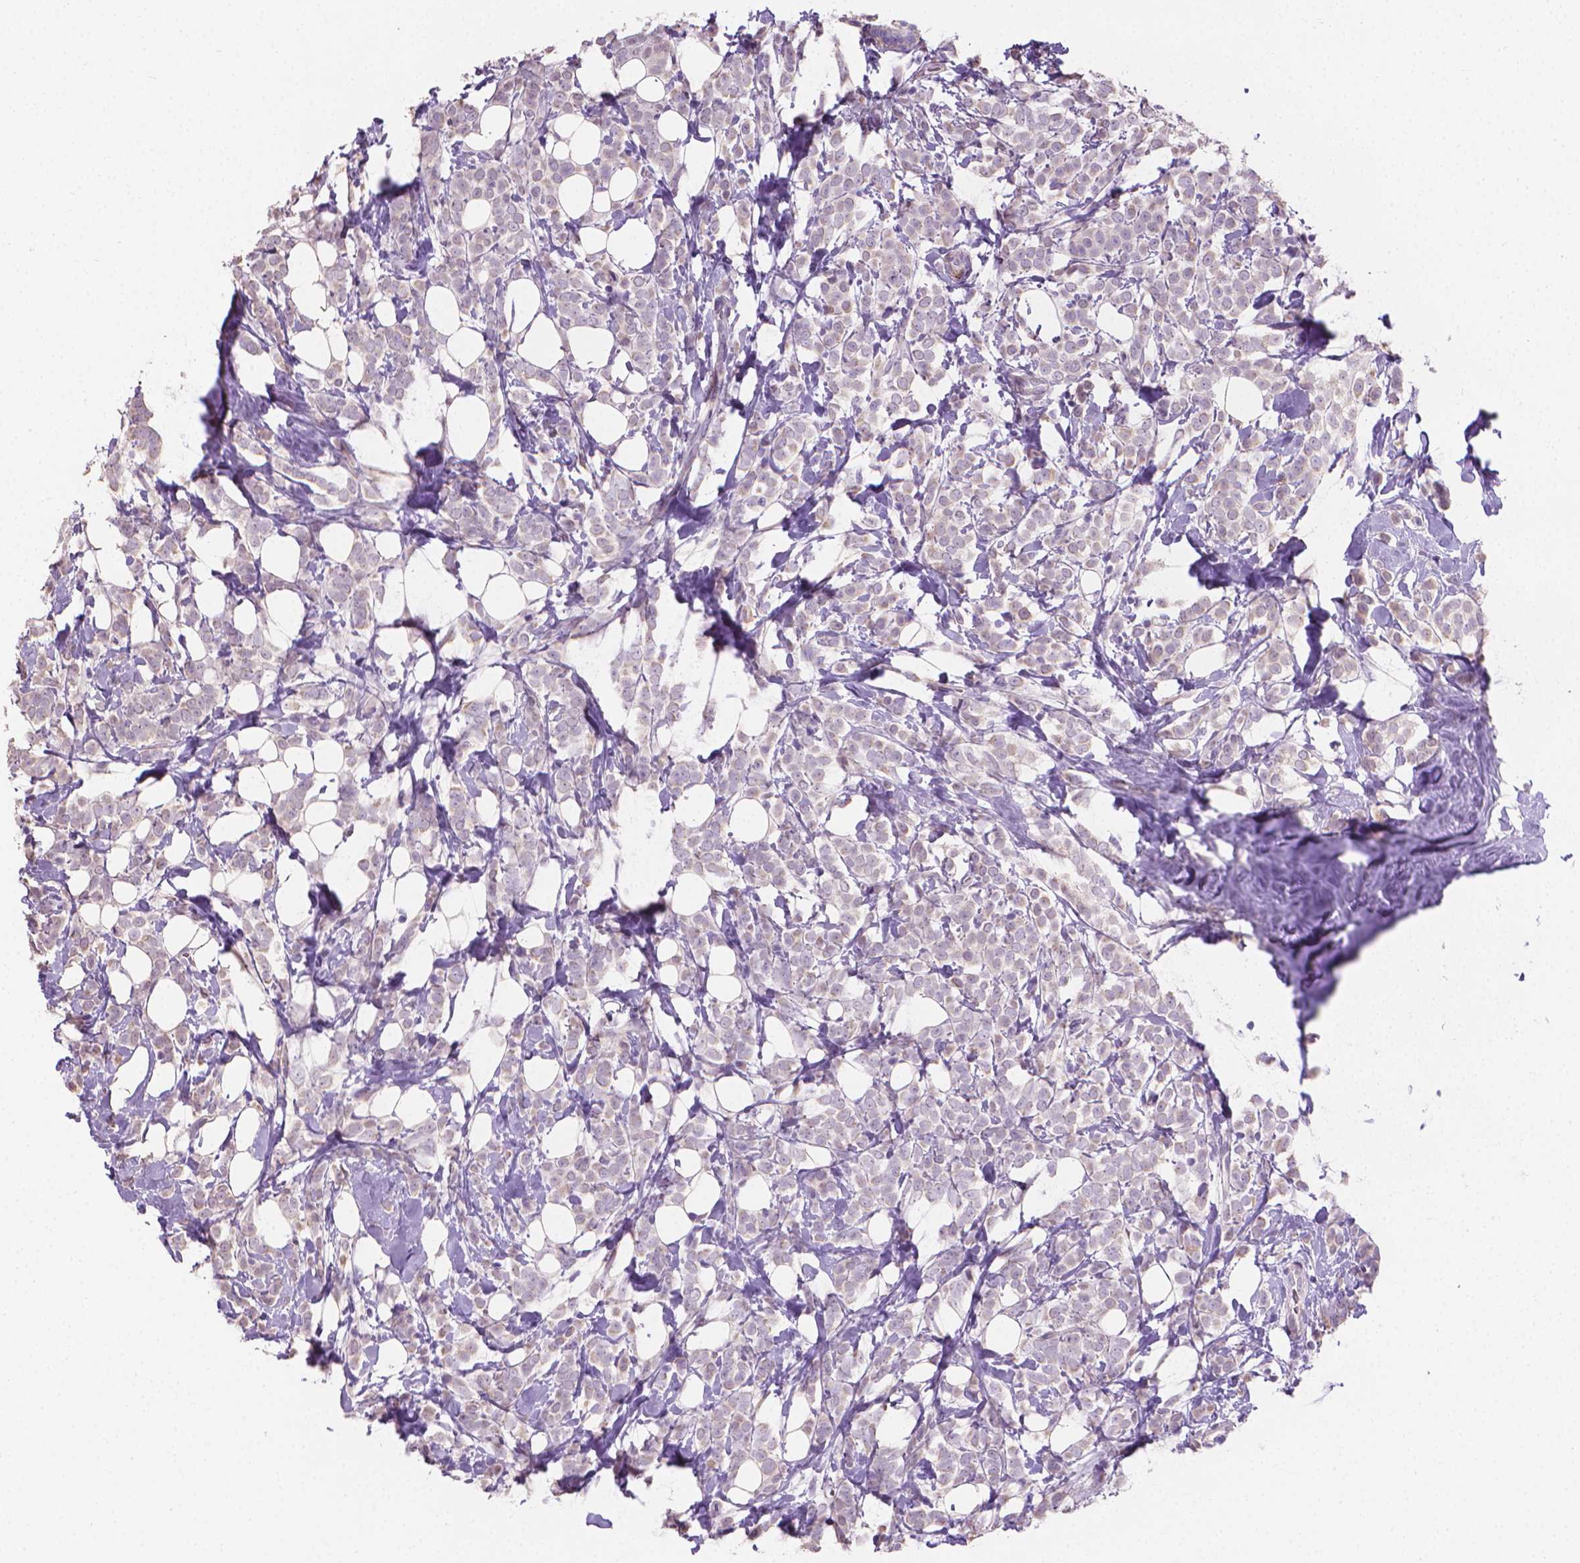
{"staining": {"intensity": "negative", "quantity": "none", "location": "none"}, "tissue": "breast cancer", "cell_type": "Tumor cells", "image_type": "cancer", "snomed": [{"axis": "morphology", "description": "Lobular carcinoma"}, {"axis": "topography", "description": "Breast"}], "caption": "Micrograph shows no protein positivity in tumor cells of lobular carcinoma (breast) tissue.", "gene": "GSDMA", "patient": {"sex": "female", "age": 49}}